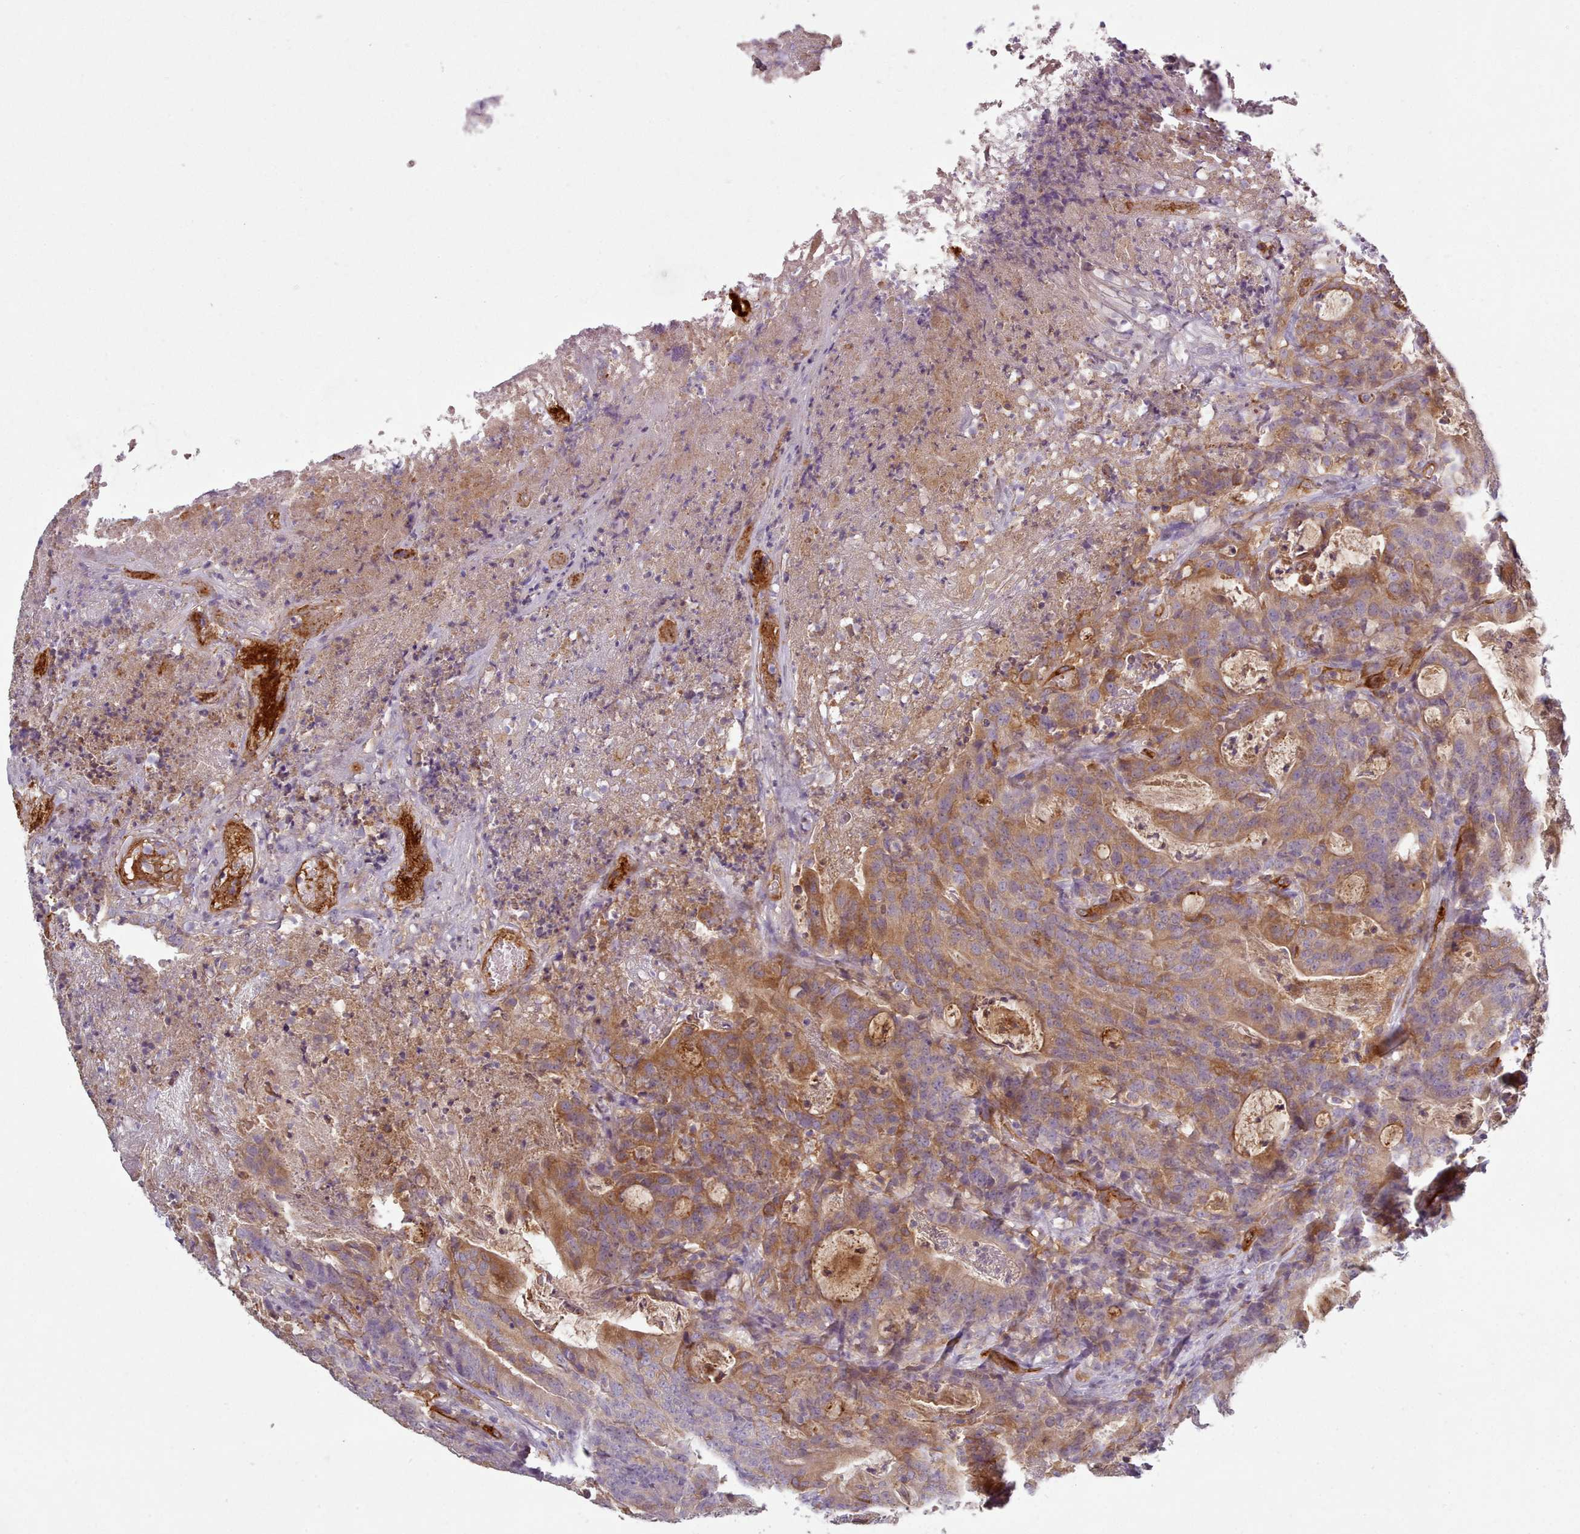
{"staining": {"intensity": "moderate", "quantity": ">75%", "location": "cytoplasmic/membranous"}, "tissue": "colorectal cancer", "cell_type": "Tumor cells", "image_type": "cancer", "snomed": [{"axis": "morphology", "description": "Adenocarcinoma, NOS"}, {"axis": "topography", "description": "Colon"}], "caption": "Immunohistochemical staining of colorectal cancer shows medium levels of moderate cytoplasmic/membranous protein staining in about >75% of tumor cells. (DAB (3,3'-diaminobenzidine) IHC, brown staining for protein, blue staining for nuclei).", "gene": "CD300LF", "patient": {"sex": "male", "age": 83}}